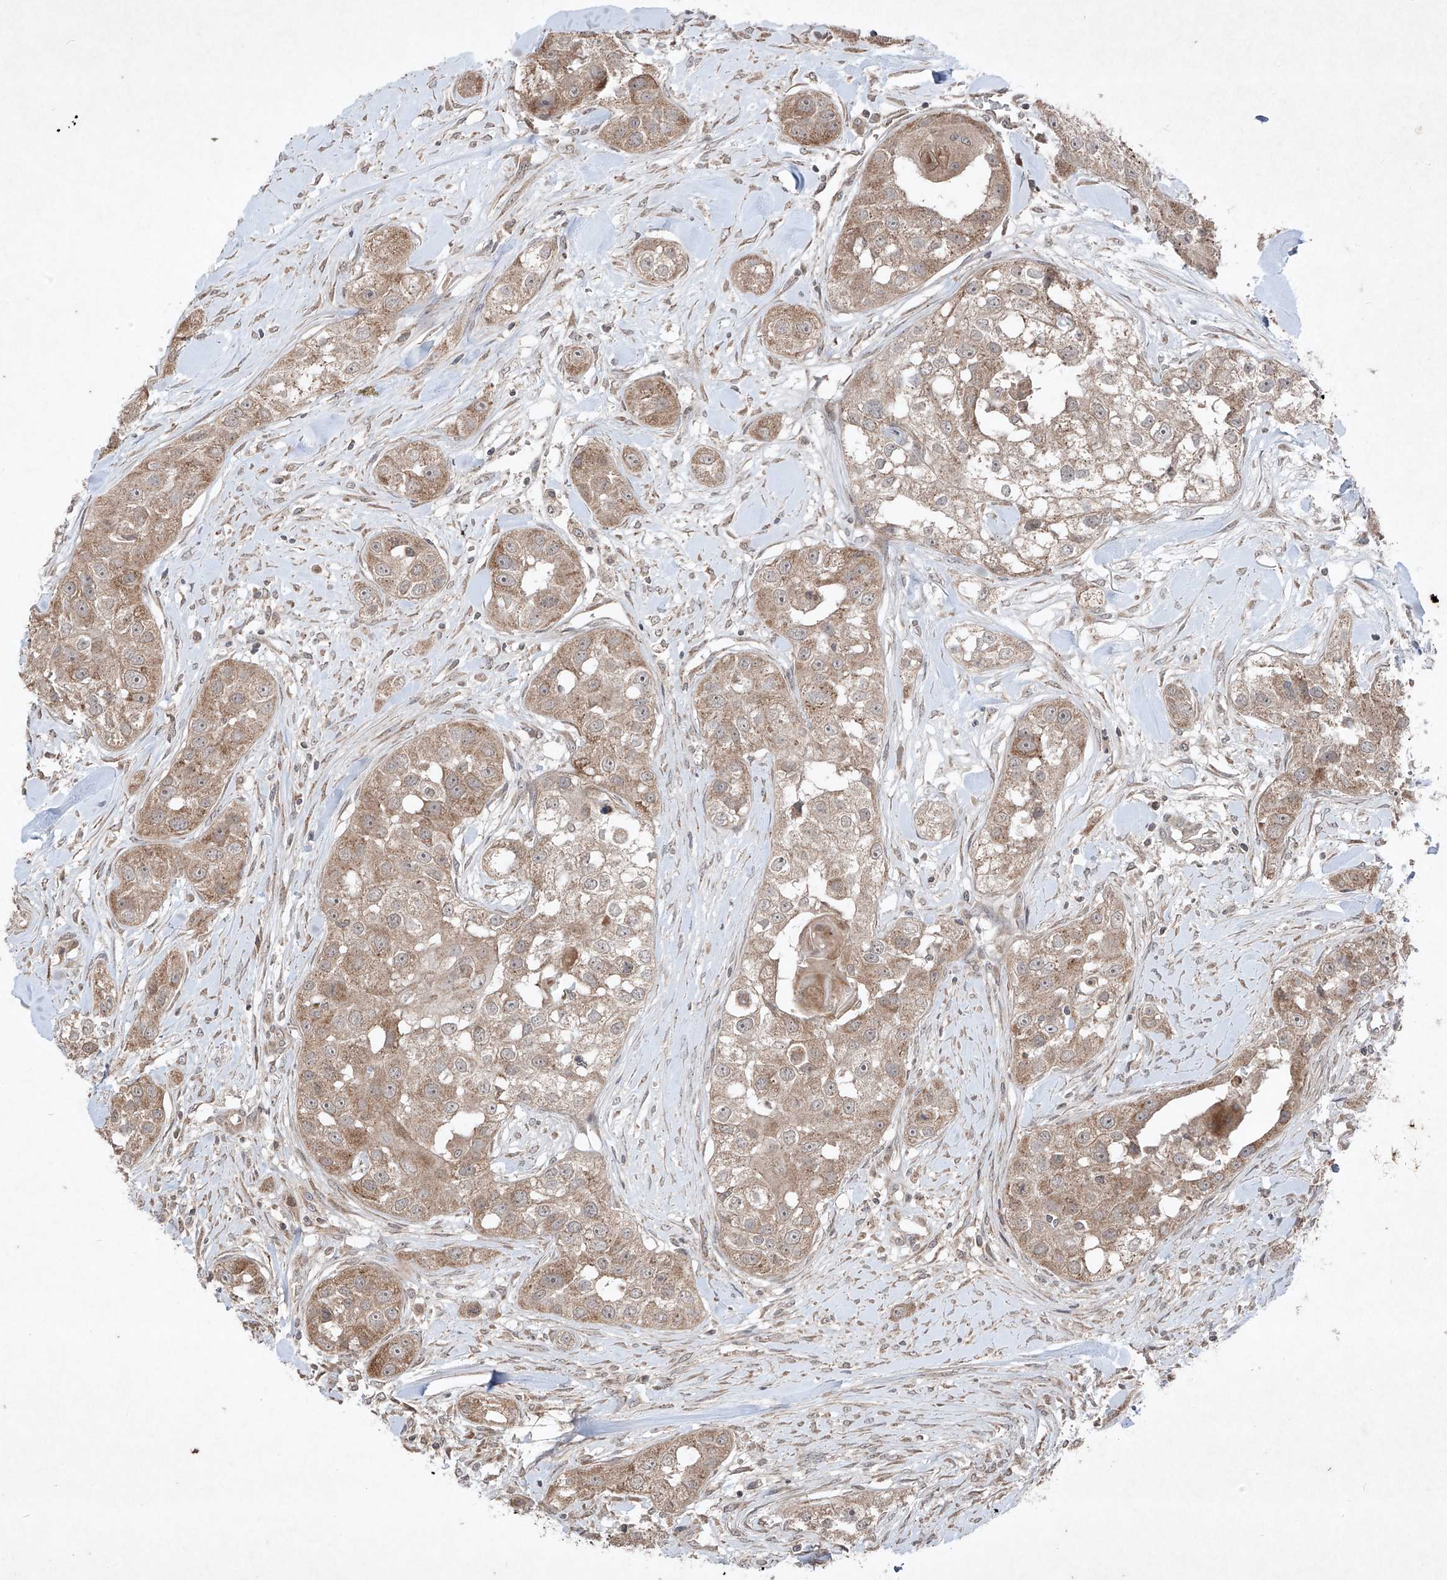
{"staining": {"intensity": "moderate", "quantity": ">75%", "location": "cytoplasmic/membranous"}, "tissue": "head and neck cancer", "cell_type": "Tumor cells", "image_type": "cancer", "snomed": [{"axis": "morphology", "description": "Normal tissue, NOS"}, {"axis": "morphology", "description": "Squamous cell carcinoma, NOS"}, {"axis": "topography", "description": "Skeletal muscle"}, {"axis": "topography", "description": "Head-Neck"}], "caption": "Immunohistochemistry micrograph of neoplastic tissue: human head and neck cancer (squamous cell carcinoma) stained using immunohistochemistry (IHC) exhibits medium levels of moderate protein expression localized specifically in the cytoplasmic/membranous of tumor cells, appearing as a cytoplasmic/membranous brown color.", "gene": "ABCD3", "patient": {"sex": "male", "age": 51}}